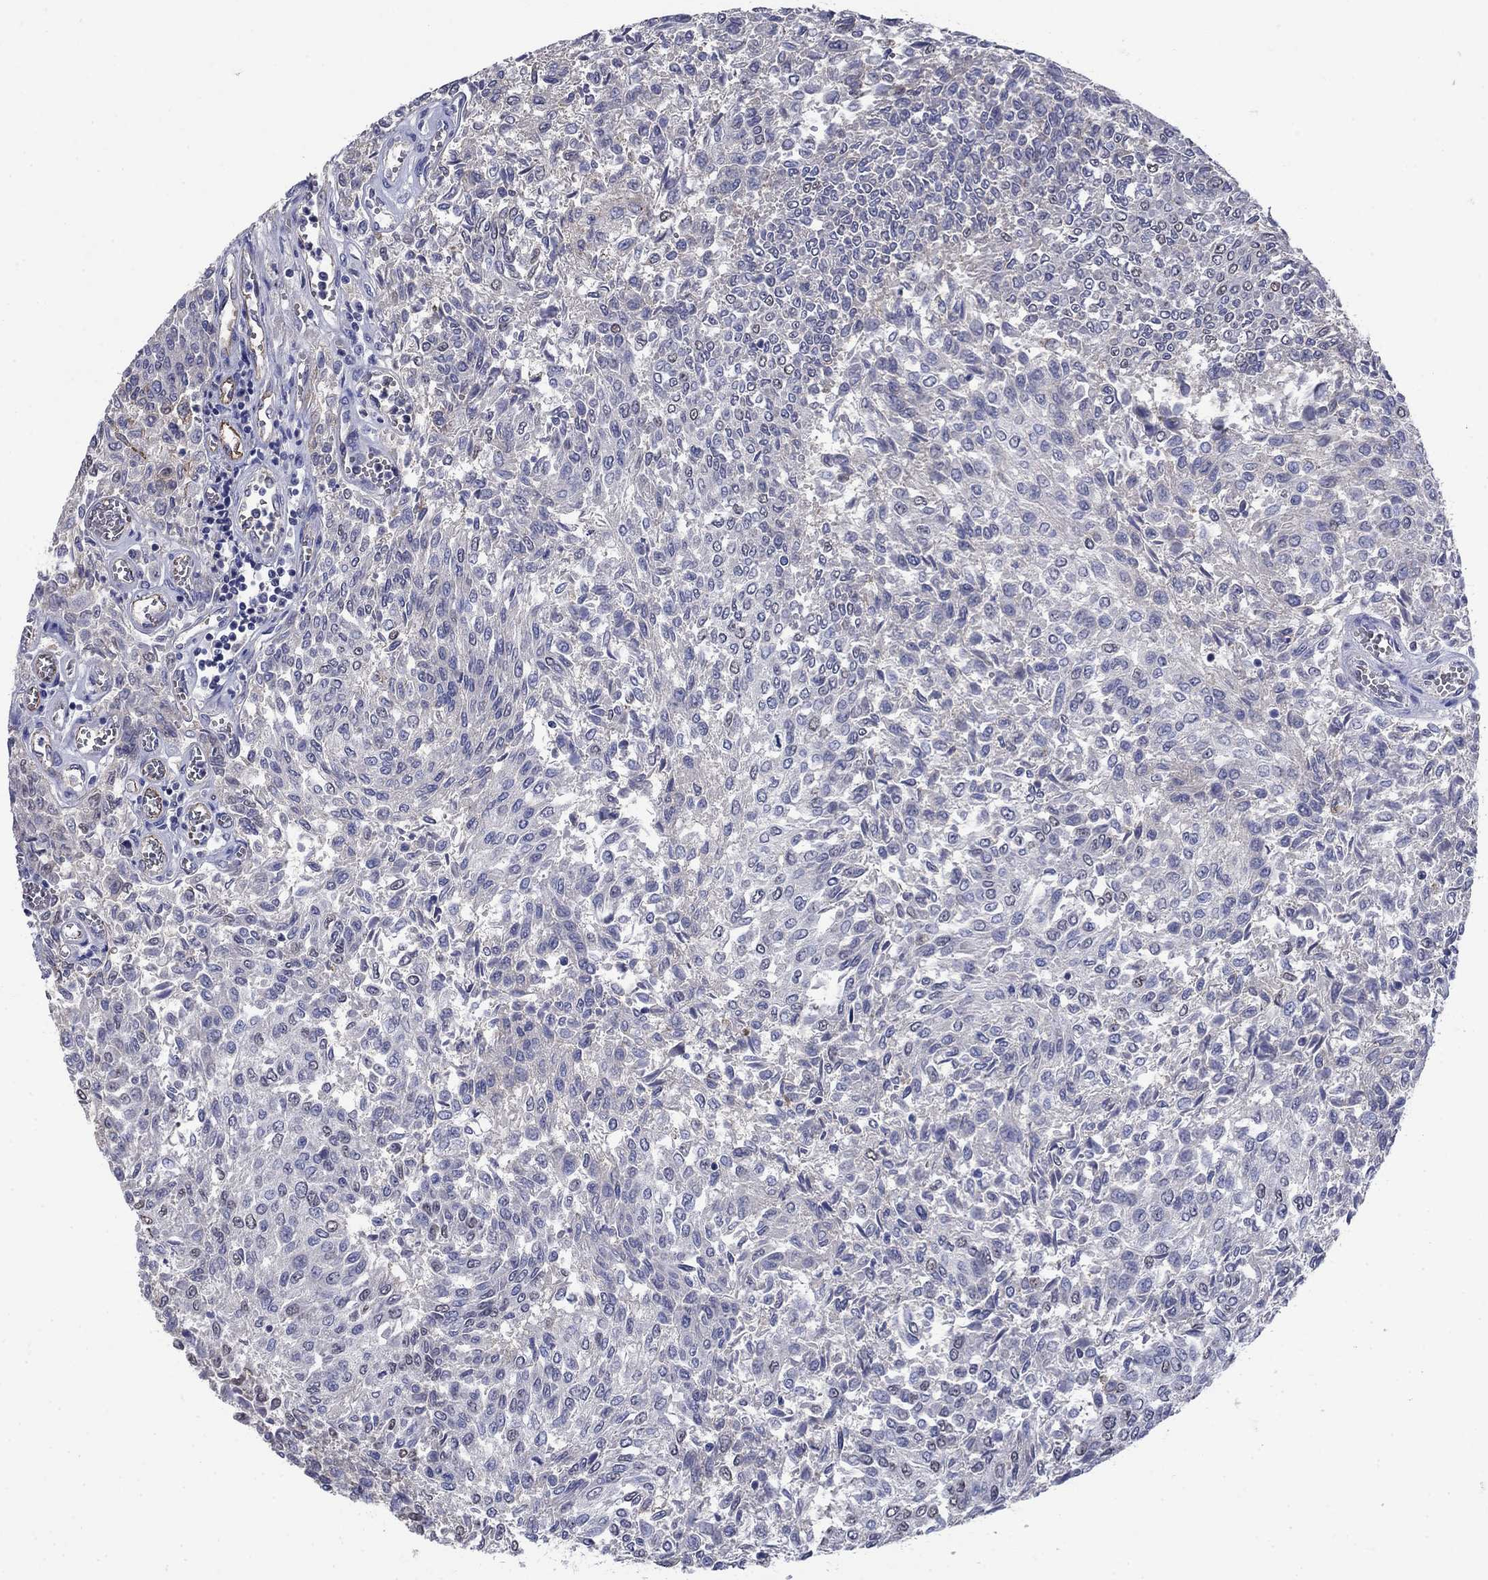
{"staining": {"intensity": "negative", "quantity": "none", "location": "none"}, "tissue": "urothelial cancer", "cell_type": "Tumor cells", "image_type": "cancer", "snomed": [{"axis": "morphology", "description": "Urothelial carcinoma, Low grade"}, {"axis": "topography", "description": "Urinary bladder"}], "caption": "DAB immunohistochemical staining of human urothelial cancer reveals no significant staining in tumor cells. Brightfield microscopy of IHC stained with DAB (brown) and hematoxylin (blue), captured at high magnification.", "gene": "FLNC", "patient": {"sex": "male", "age": 78}}